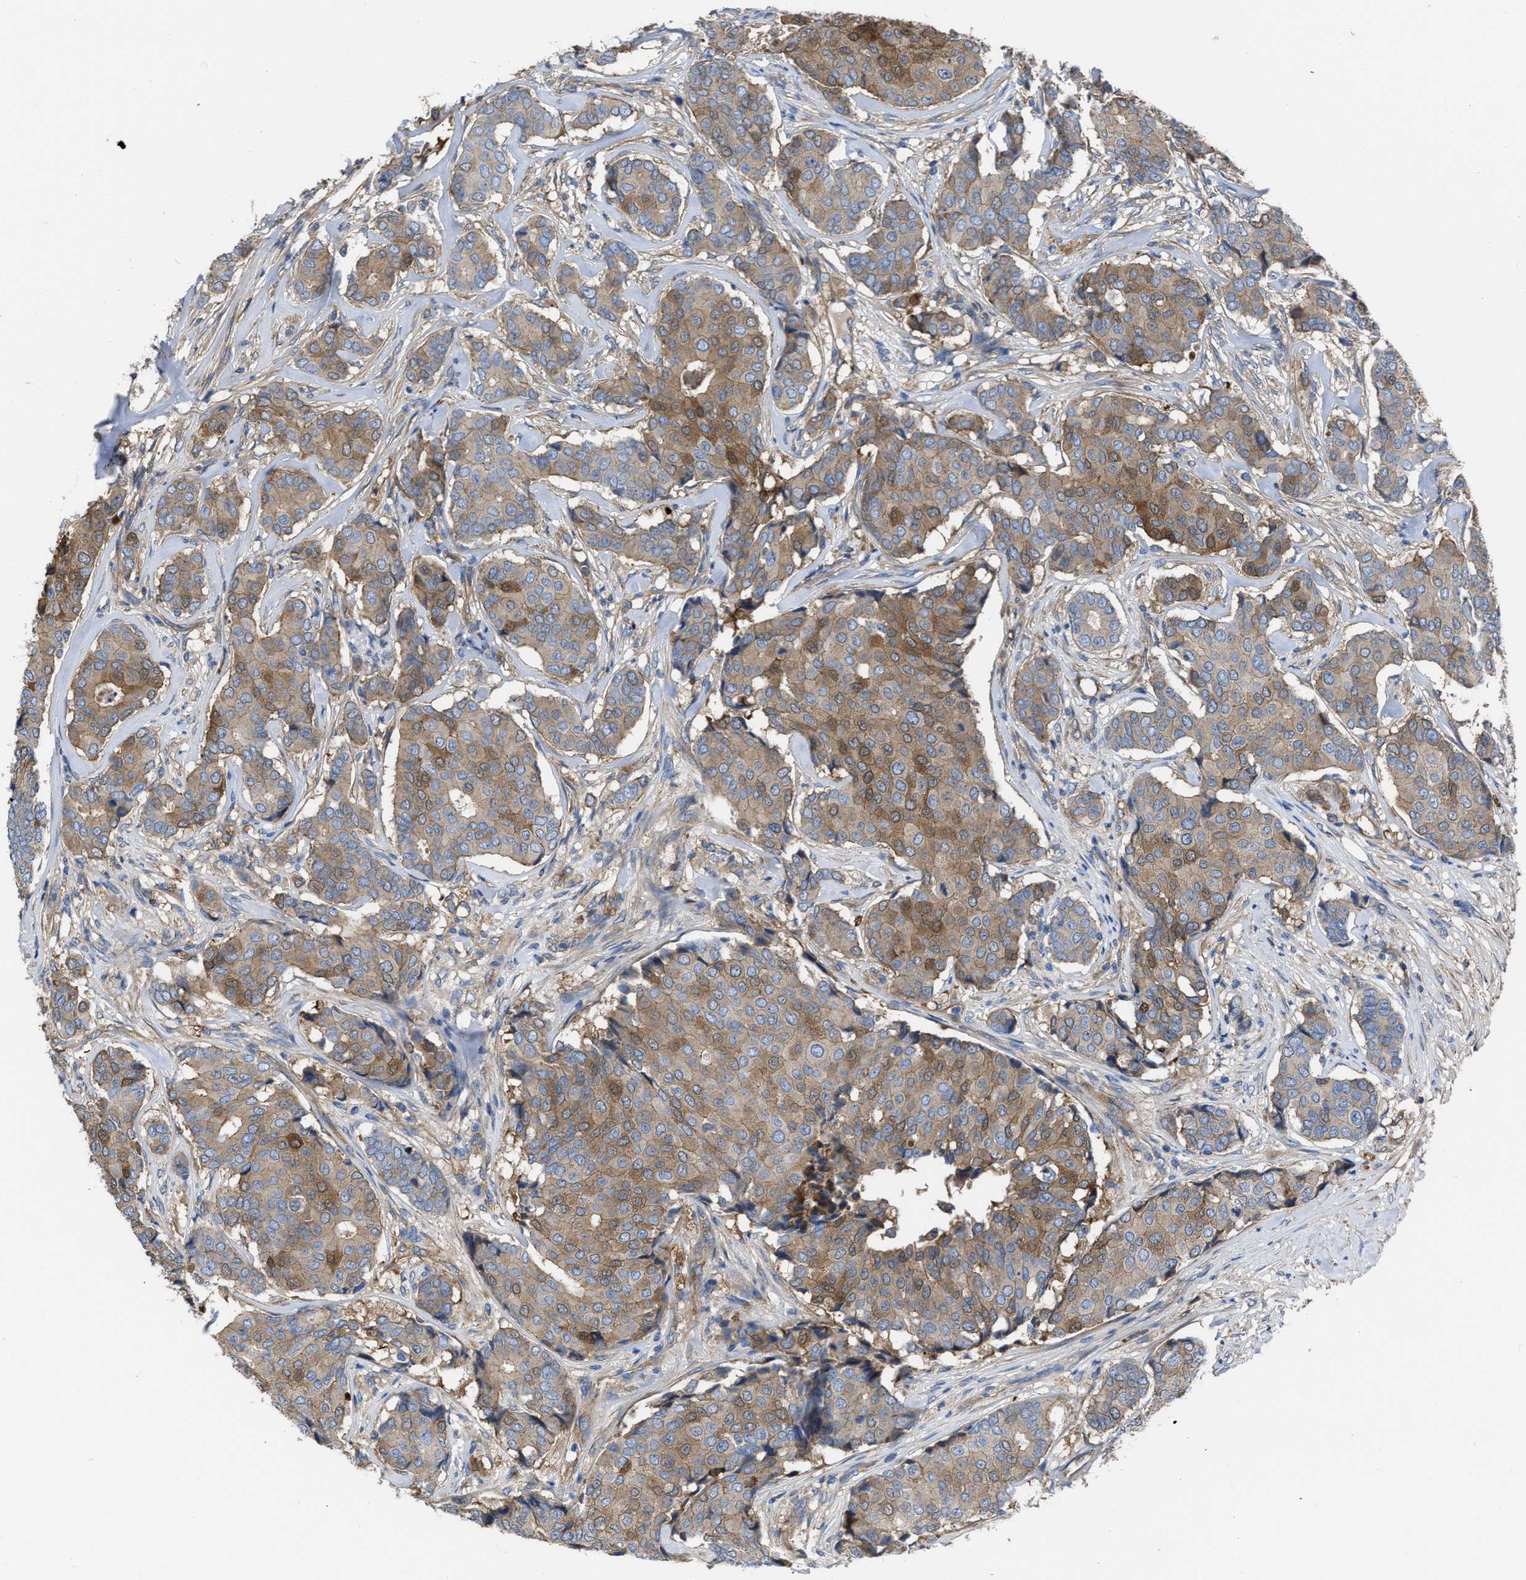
{"staining": {"intensity": "moderate", "quantity": "25%-75%", "location": "cytoplasmic/membranous"}, "tissue": "breast cancer", "cell_type": "Tumor cells", "image_type": "cancer", "snomed": [{"axis": "morphology", "description": "Duct carcinoma"}, {"axis": "topography", "description": "Breast"}], "caption": "An IHC histopathology image of neoplastic tissue is shown. Protein staining in brown labels moderate cytoplasmic/membranous positivity in invasive ductal carcinoma (breast) within tumor cells.", "gene": "TRIOBP", "patient": {"sex": "female", "age": 75}}